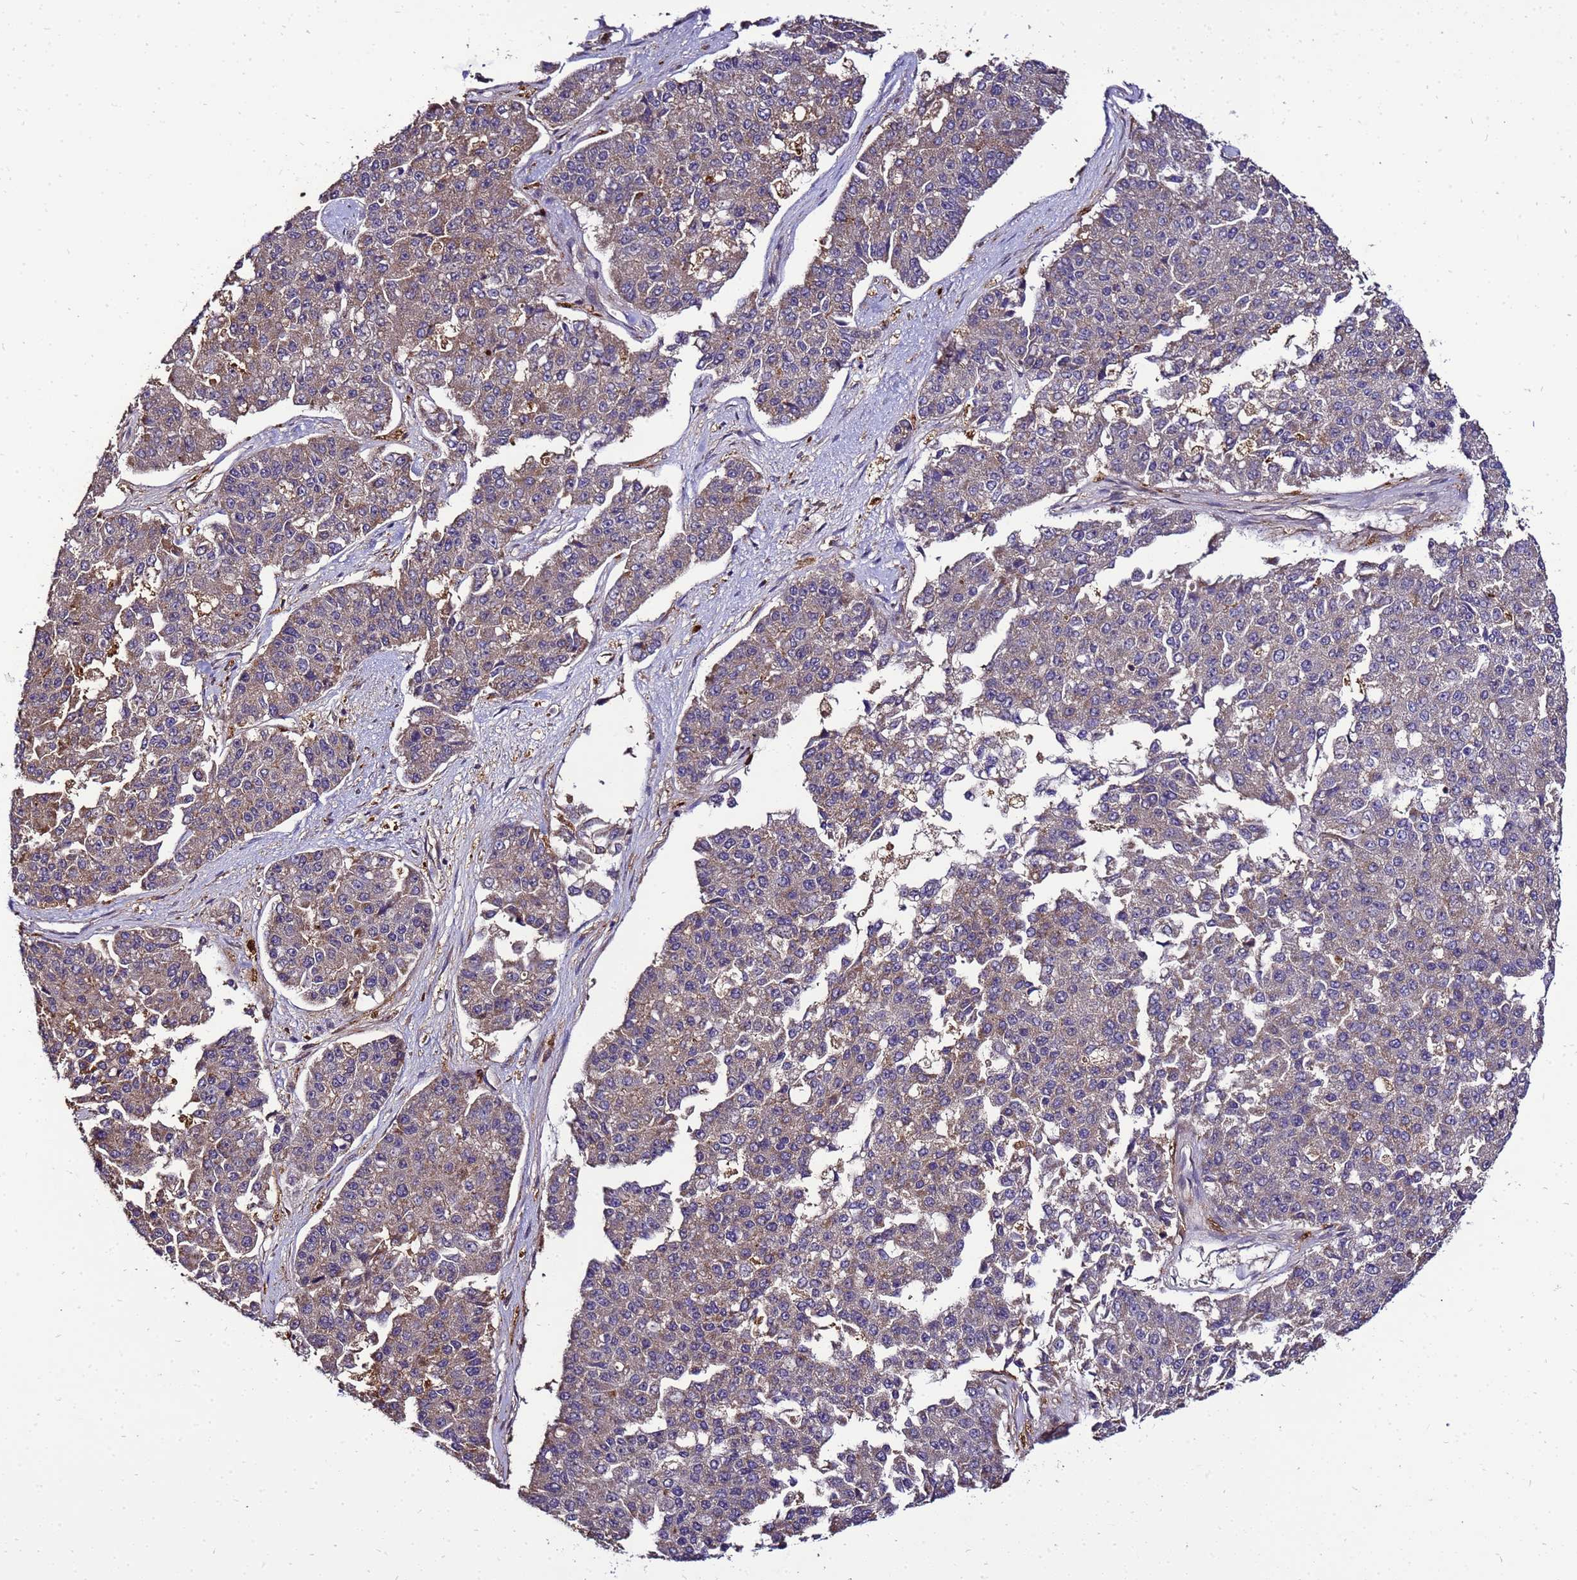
{"staining": {"intensity": "moderate", "quantity": ">75%", "location": "cytoplasmic/membranous"}, "tissue": "pancreatic cancer", "cell_type": "Tumor cells", "image_type": "cancer", "snomed": [{"axis": "morphology", "description": "Adenocarcinoma, NOS"}, {"axis": "topography", "description": "Pancreas"}], "caption": "This image reveals pancreatic cancer (adenocarcinoma) stained with immunohistochemistry (IHC) to label a protein in brown. The cytoplasmic/membranous of tumor cells show moderate positivity for the protein. Nuclei are counter-stained blue.", "gene": "TRABD", "patient": {"sex": "male", "age": 50}}